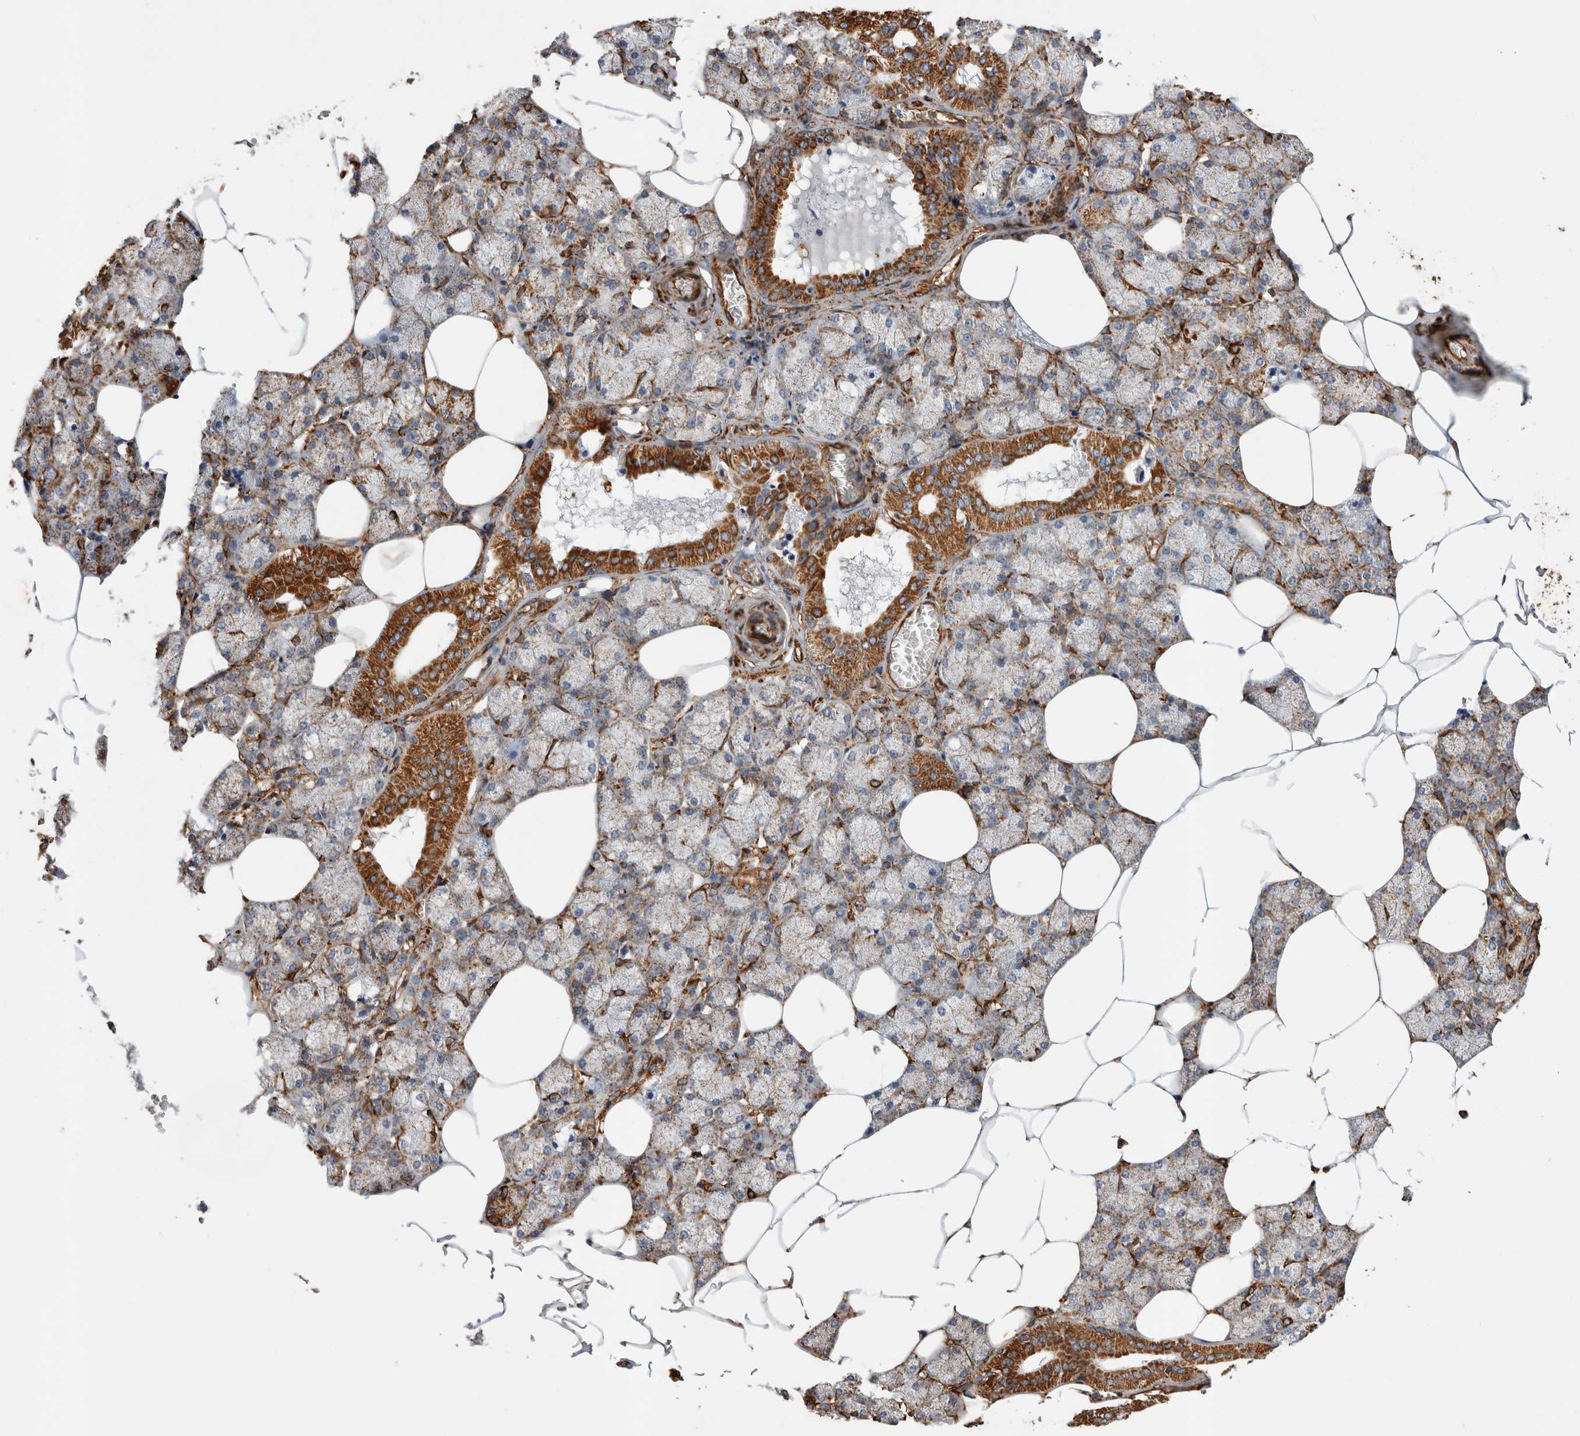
{"staining": {"intensity": "moderate", "quantity": "<25%", "location": "cytoplasmic/membranous"}, "tissue": "salivary gland", "cell_type": "Glandular cells", "image_type": "normal", "snomed": [{"axis": "morphology", "description": "Normal tissue, NOS"}, {"axis": "topography", "description": "Salivary gland"}], "caption": "DAB (3,3'-diaminobenzidine) immunohistochemical staining of benign salivary gland shows moderate cytoplasmic/membranous protein positivity in about <25% of glandular cells.", "gene": "ZNF397", "patient": {"sex": "male", "age": 62}}